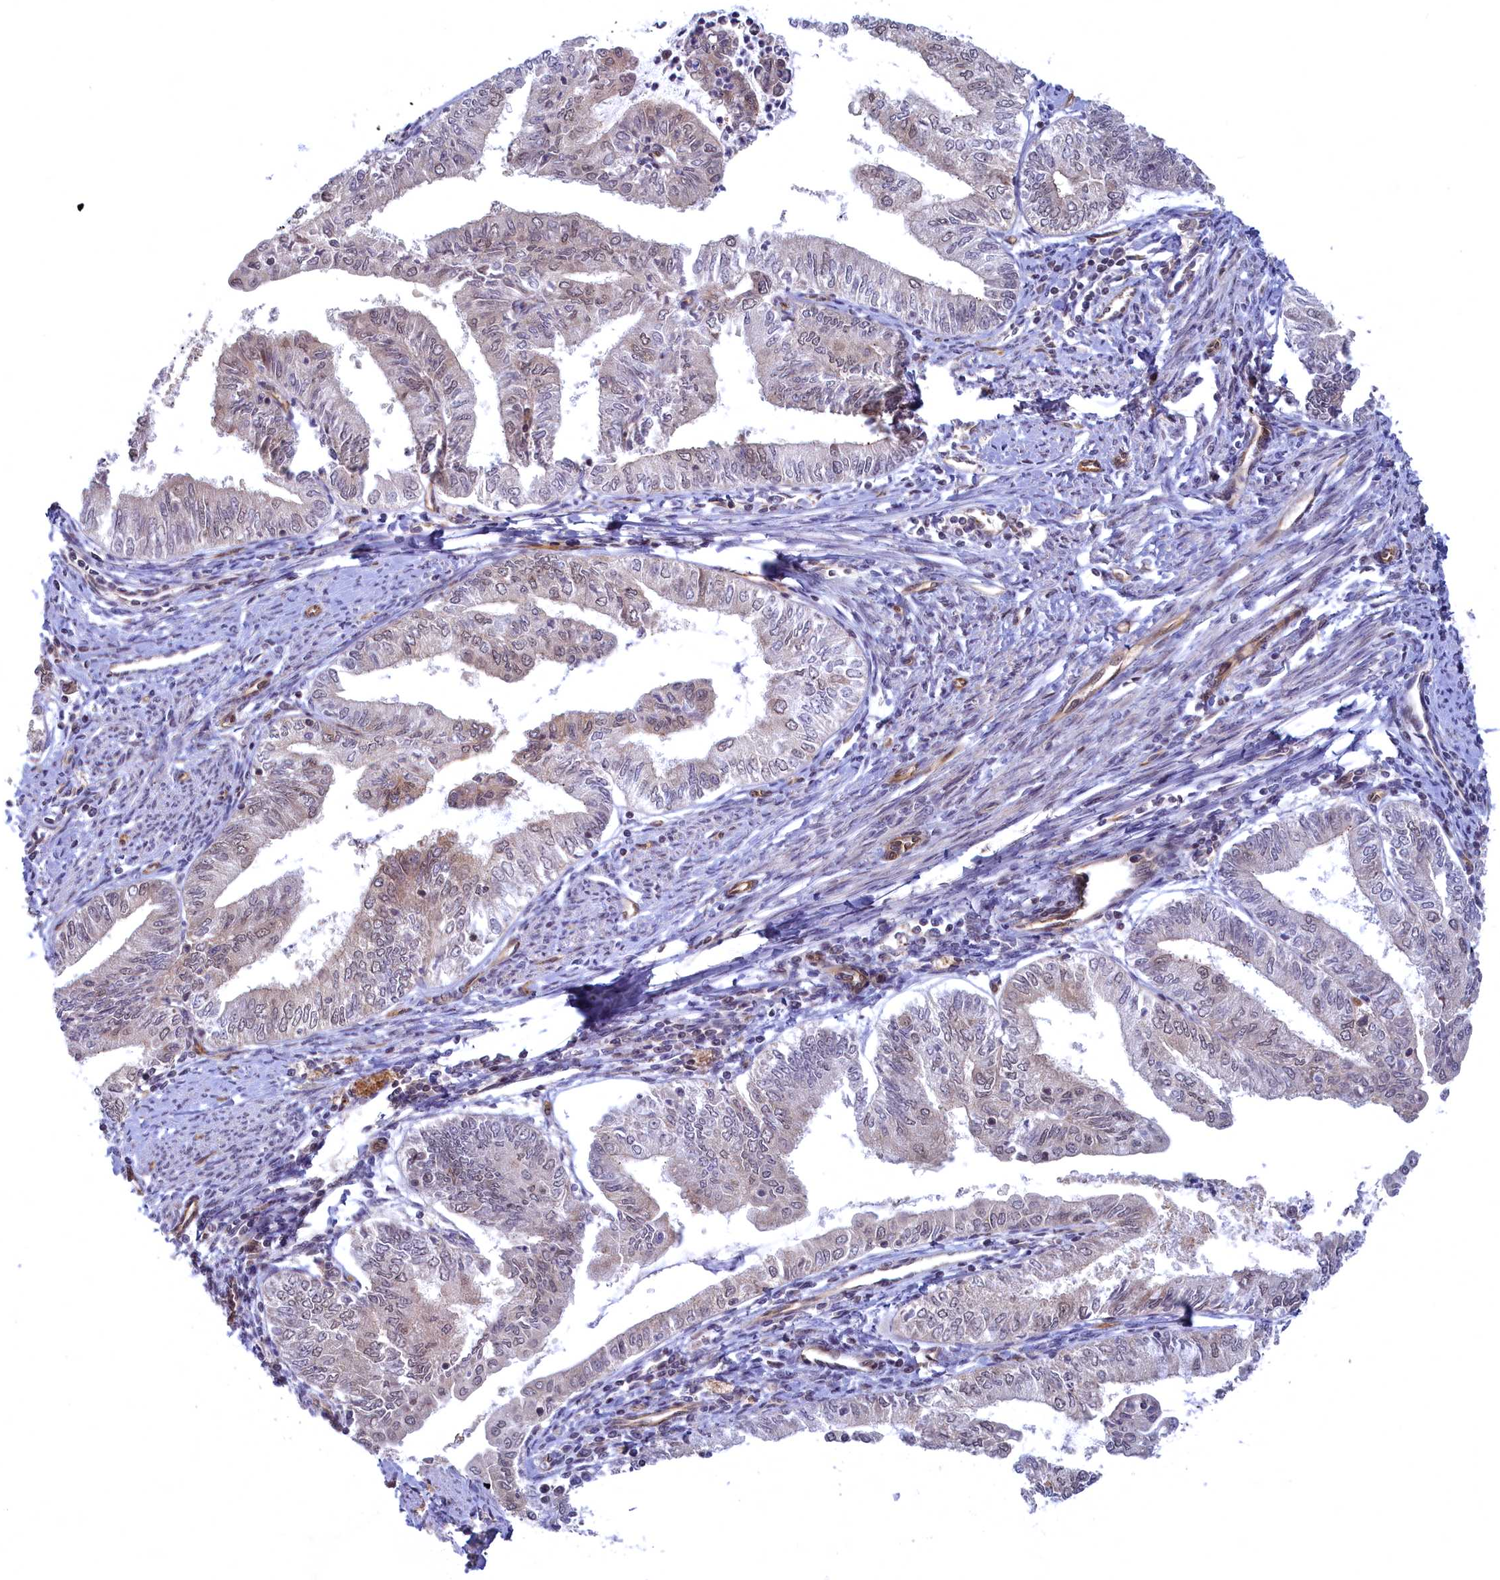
{"staining": {"intensity": "weak", "quantity": "<25%", "location": "cytoplasmic/membranous,nuclear"}, "tissue": "endometrial cancer", "cell_type": "Tumor cells", "image_type": "cancer", "snomed": [{"axis": "morphology", "description": "Adenocarcinoma, NOS"}, {"axis": "topography", "description": "Endometrium"}], "caption": "Image shows no significant protein staining in tumor cells of endometrial cancer.", "gene": "SNRK", "patient": {"sex": "female", "age": 66}}